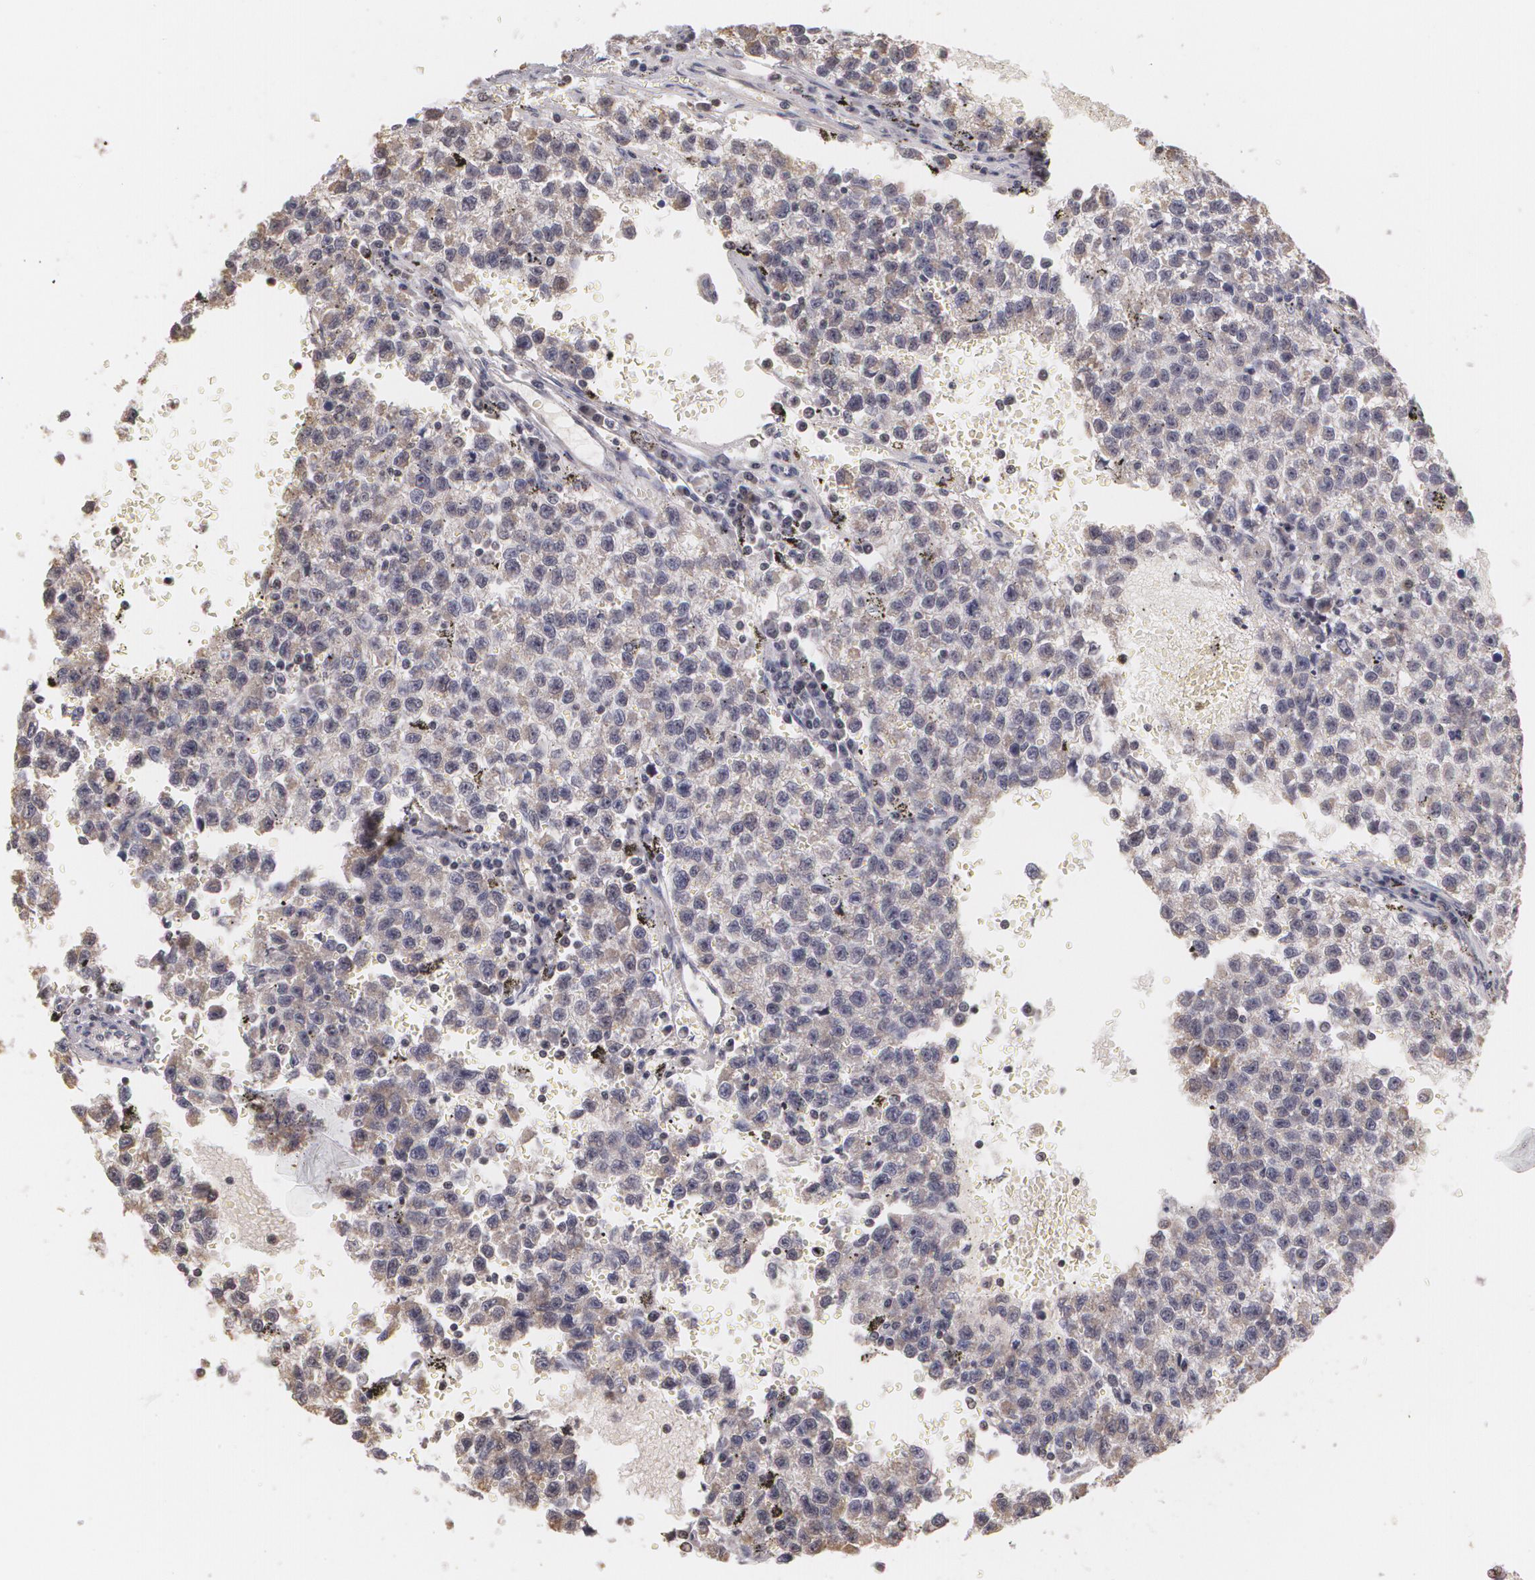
{"staining": {"intensity": "negative", "quantity": "none", "location": "none"}, "tissue": "testis cancer", "cell_type": "Tumor cells", "image_type": "cancer", "snomed": [{"axis": "morphology", "description": "Seminoma, NOS"}, {"axis": "topography", "description": "Testis"}], "caption": "Tumor cells are negative for protein expression in human testis cancer.", "gene": "THRB", "patient": {"sex": "male", "age": 35}}